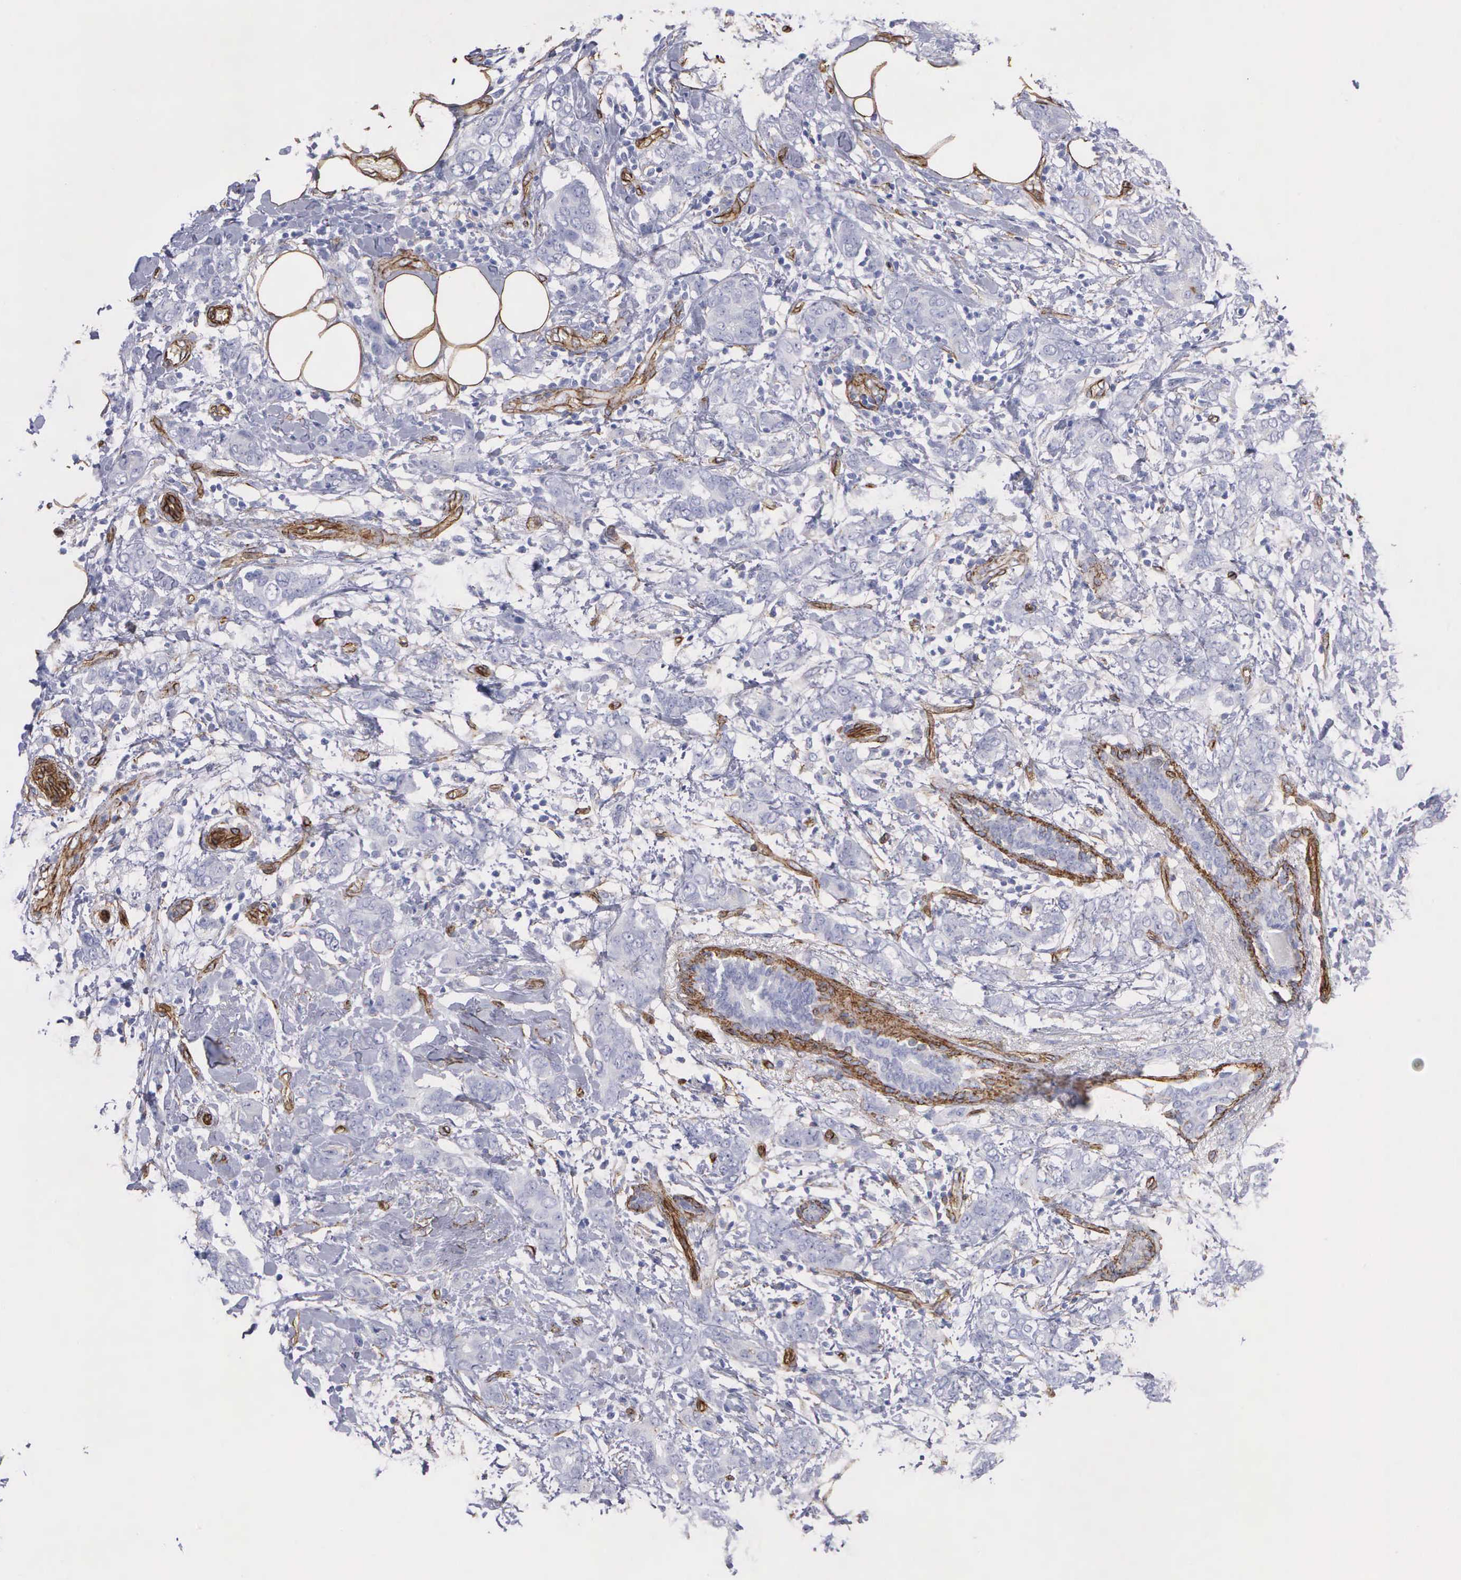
{"staining": {"intensity": "negative", "quantity": "none", "location": "none"}, "tissue": "breast cancer", "cell_type": "Tumor cells", "image_type": "cancer", "snomed": [{"axis": "morphology", "description": "Duct carcinoma"}, {"axis": "topography", "description": "Breast"}], "caption": "Tumor cells are negative for protein expression in human invasive ductal carcinoma (breast).", "gene": "MAGEB10", "patient": {"sex": "female", "age": 53}}